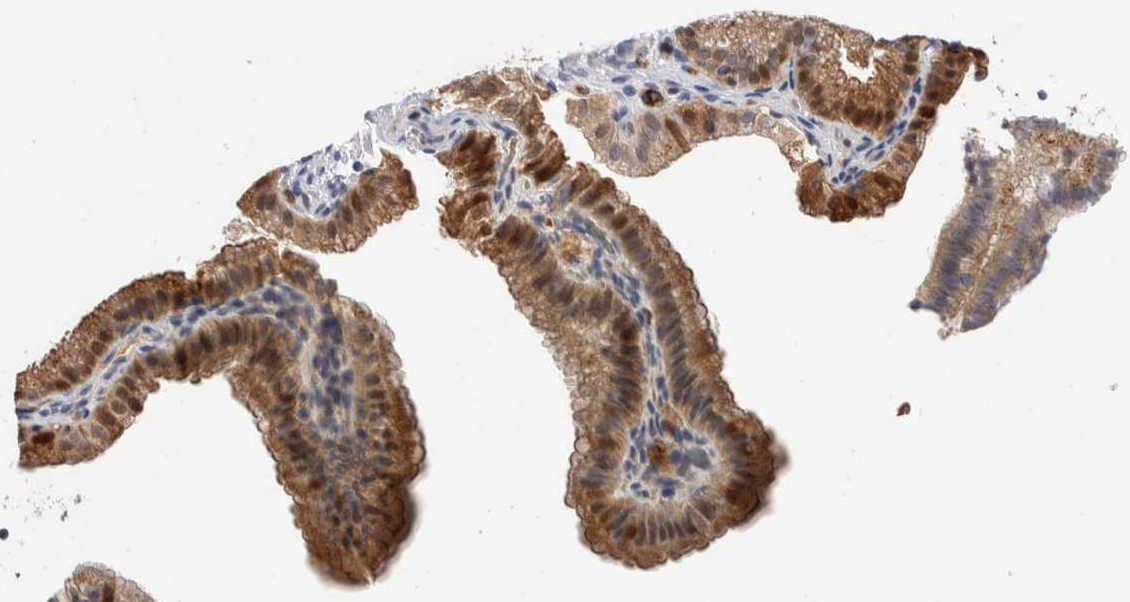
{"staining": {"intensity": "moderate", "quantity": ">75%", "location": "cytoplasmic/membranous"}, "tissue": "gallbladder", "cell_type": "Glandular cells", "image_type": "normal", "snomed": [{"axis": "morphology", "description": "Normal tissue, NOS"}, {"axis": "topography", "description": "Gallbladder"}], "caption": "A photomicrograph of gallbladder stained for a protein exhibits moderate cytoplasmic/membranous brown staining in glandular cells.", "gene": "METRNL", "patient": {"sex": "male", "age": 38}}